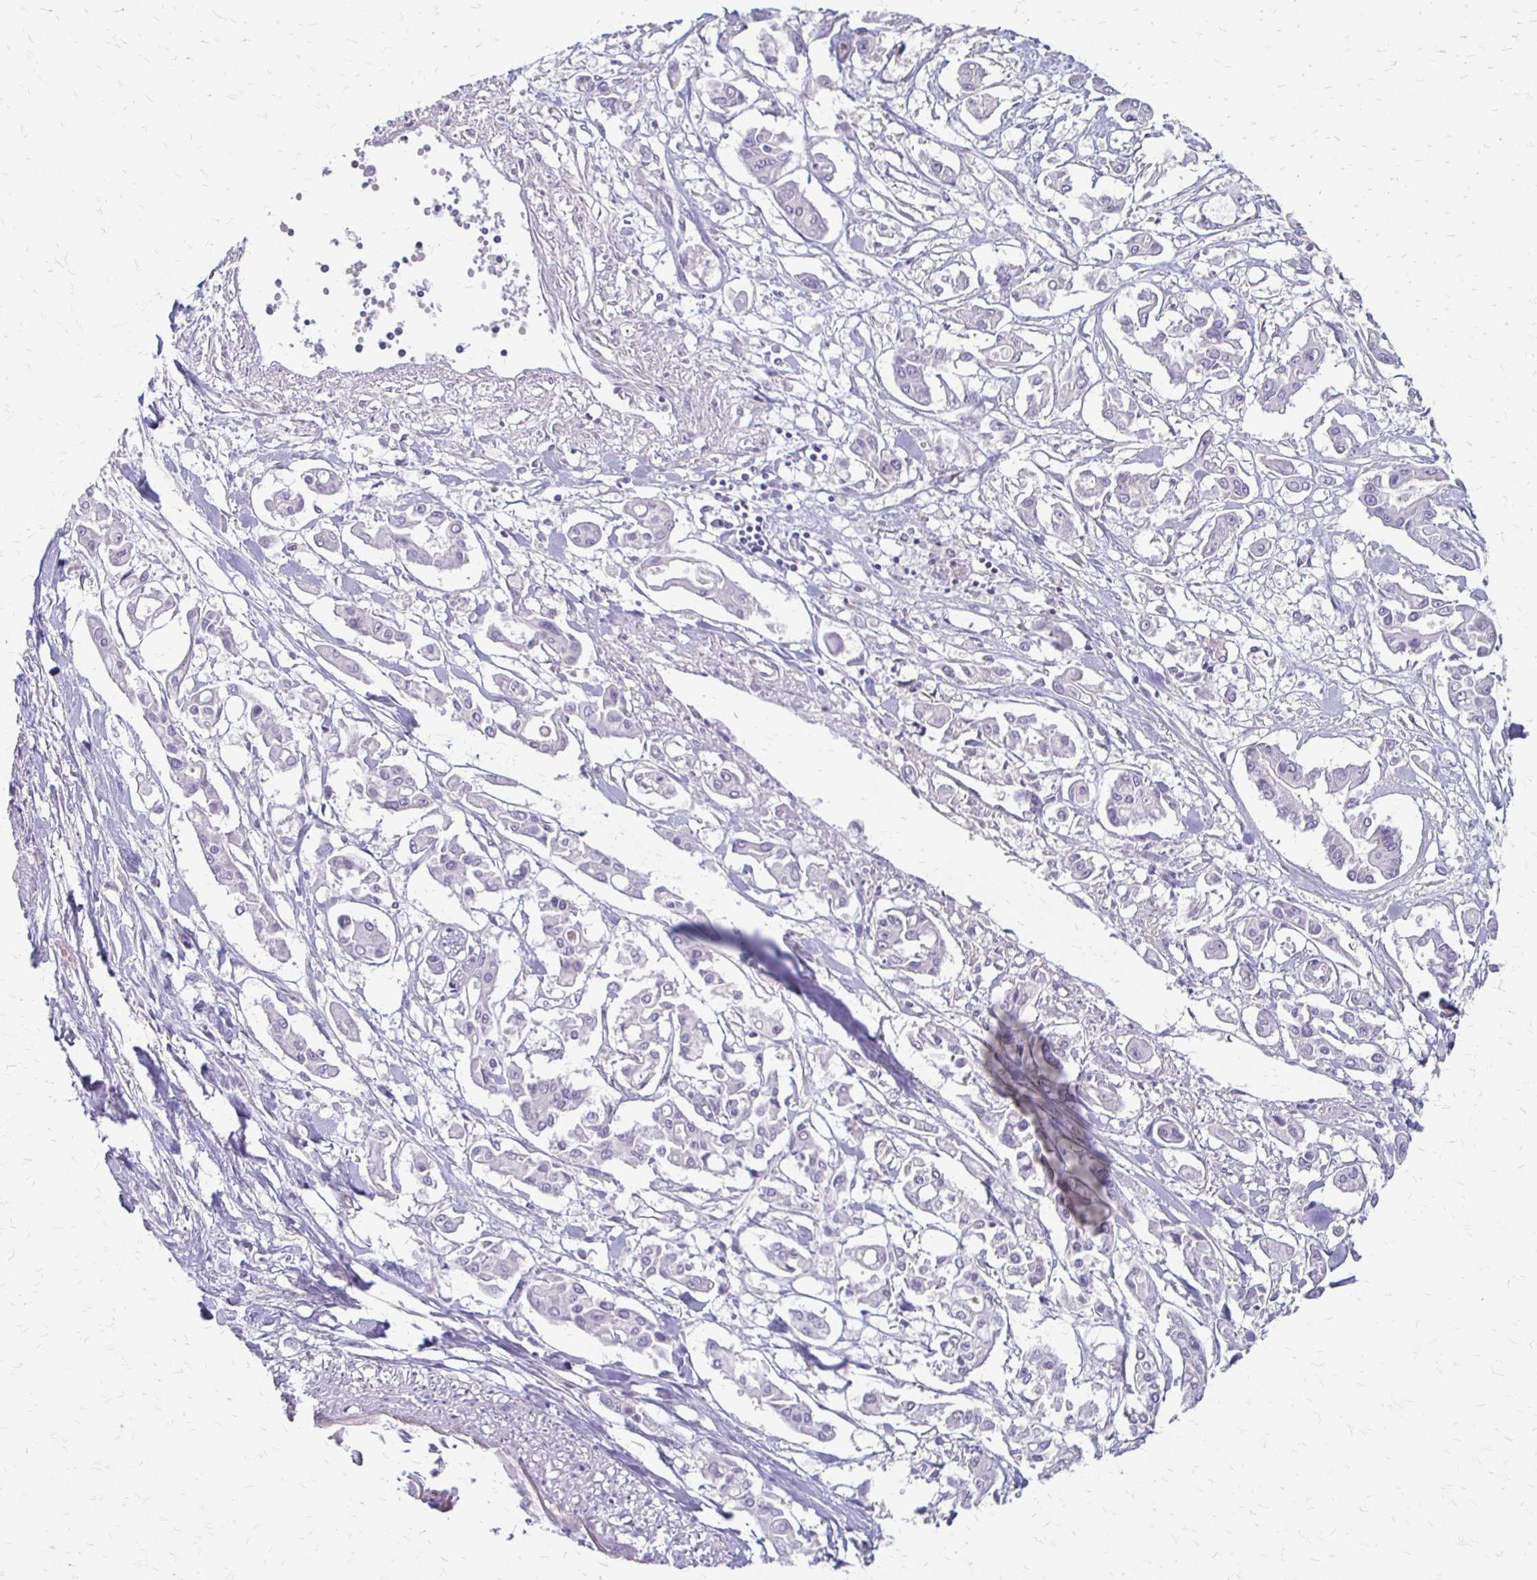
{"staining": {"intensity": "negative", "quantity": "none", "location": "none"}, "tissue": "pancreatic cancer", "cell_type": "Tumor cells", "image_type": "cancer", "snomed": [{"axis": "morphology", "description": "Adenocarcinoma, NOS"}, {"axis": "topography", "description": "Pancreas"}], "caption": "A photomicrograph of human pancreatic adenocarcinoma is negative for staining in tumor cells.", "gene": "ACP5", "patient": {"sex": "male", "age": 61}}